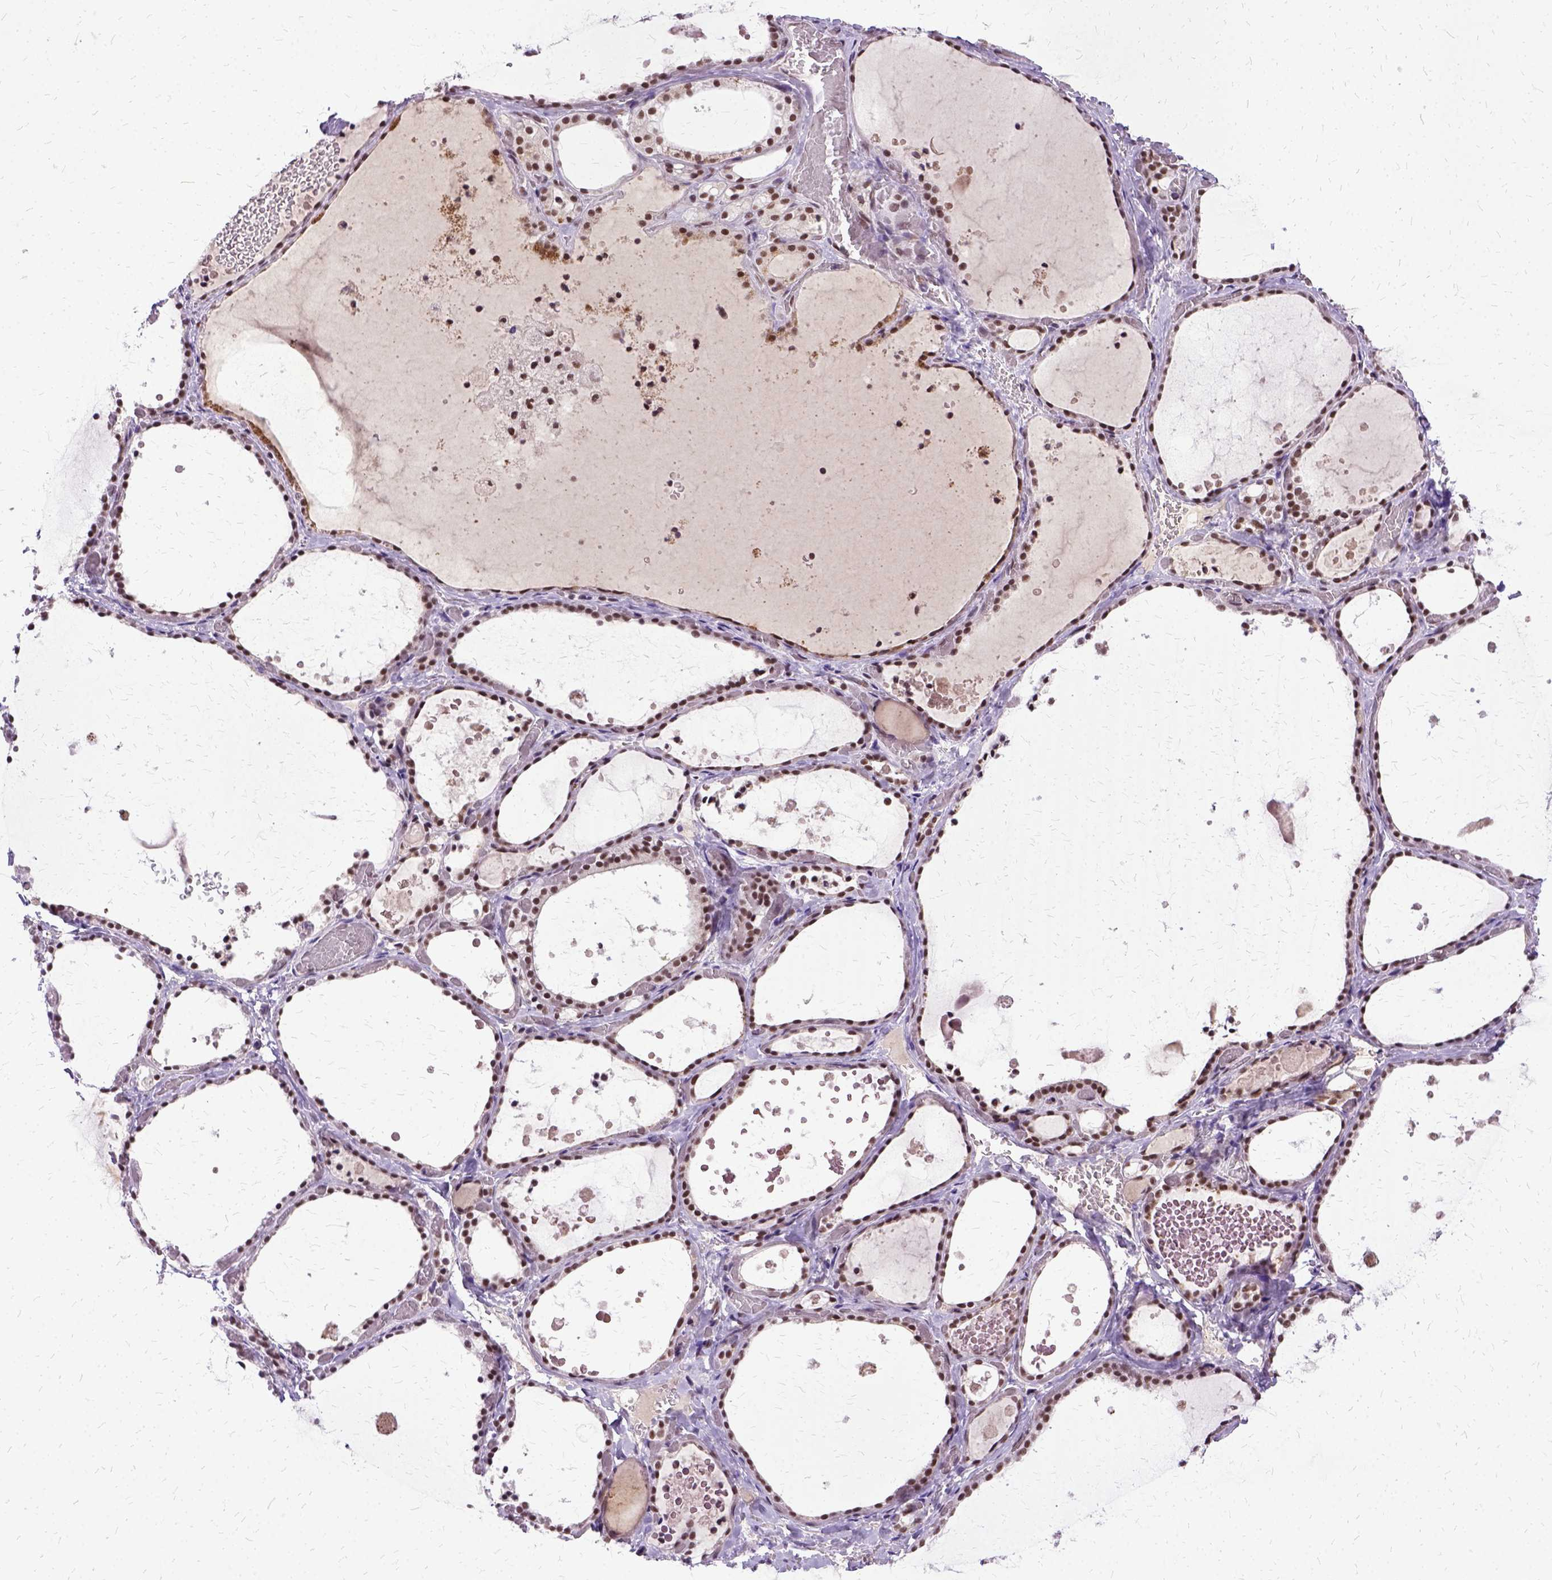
{"staining": {"intensity": "moderate", "quantity": ">75%", "location": "nuclear"}, "tissue": "thyroid gland", "cell_type": "Glandular cells", "image_type": "normal", "snomed": [{"axis": "morphology", "description": "Normal tissue, NOS"}, {"axis": "topography", "description": "Thyroid gland"}], "caption": "IHC image of normal thyroid gland: thyroid gland stained using immunohistochemistry (IHC) displays medium levels of moderate protein expression localized specifically in the nuclear of glandular cells, appearing as a nuclear brown color.", "gene": "SETD1A", "patient": {"sex": "female", "age": 56}}